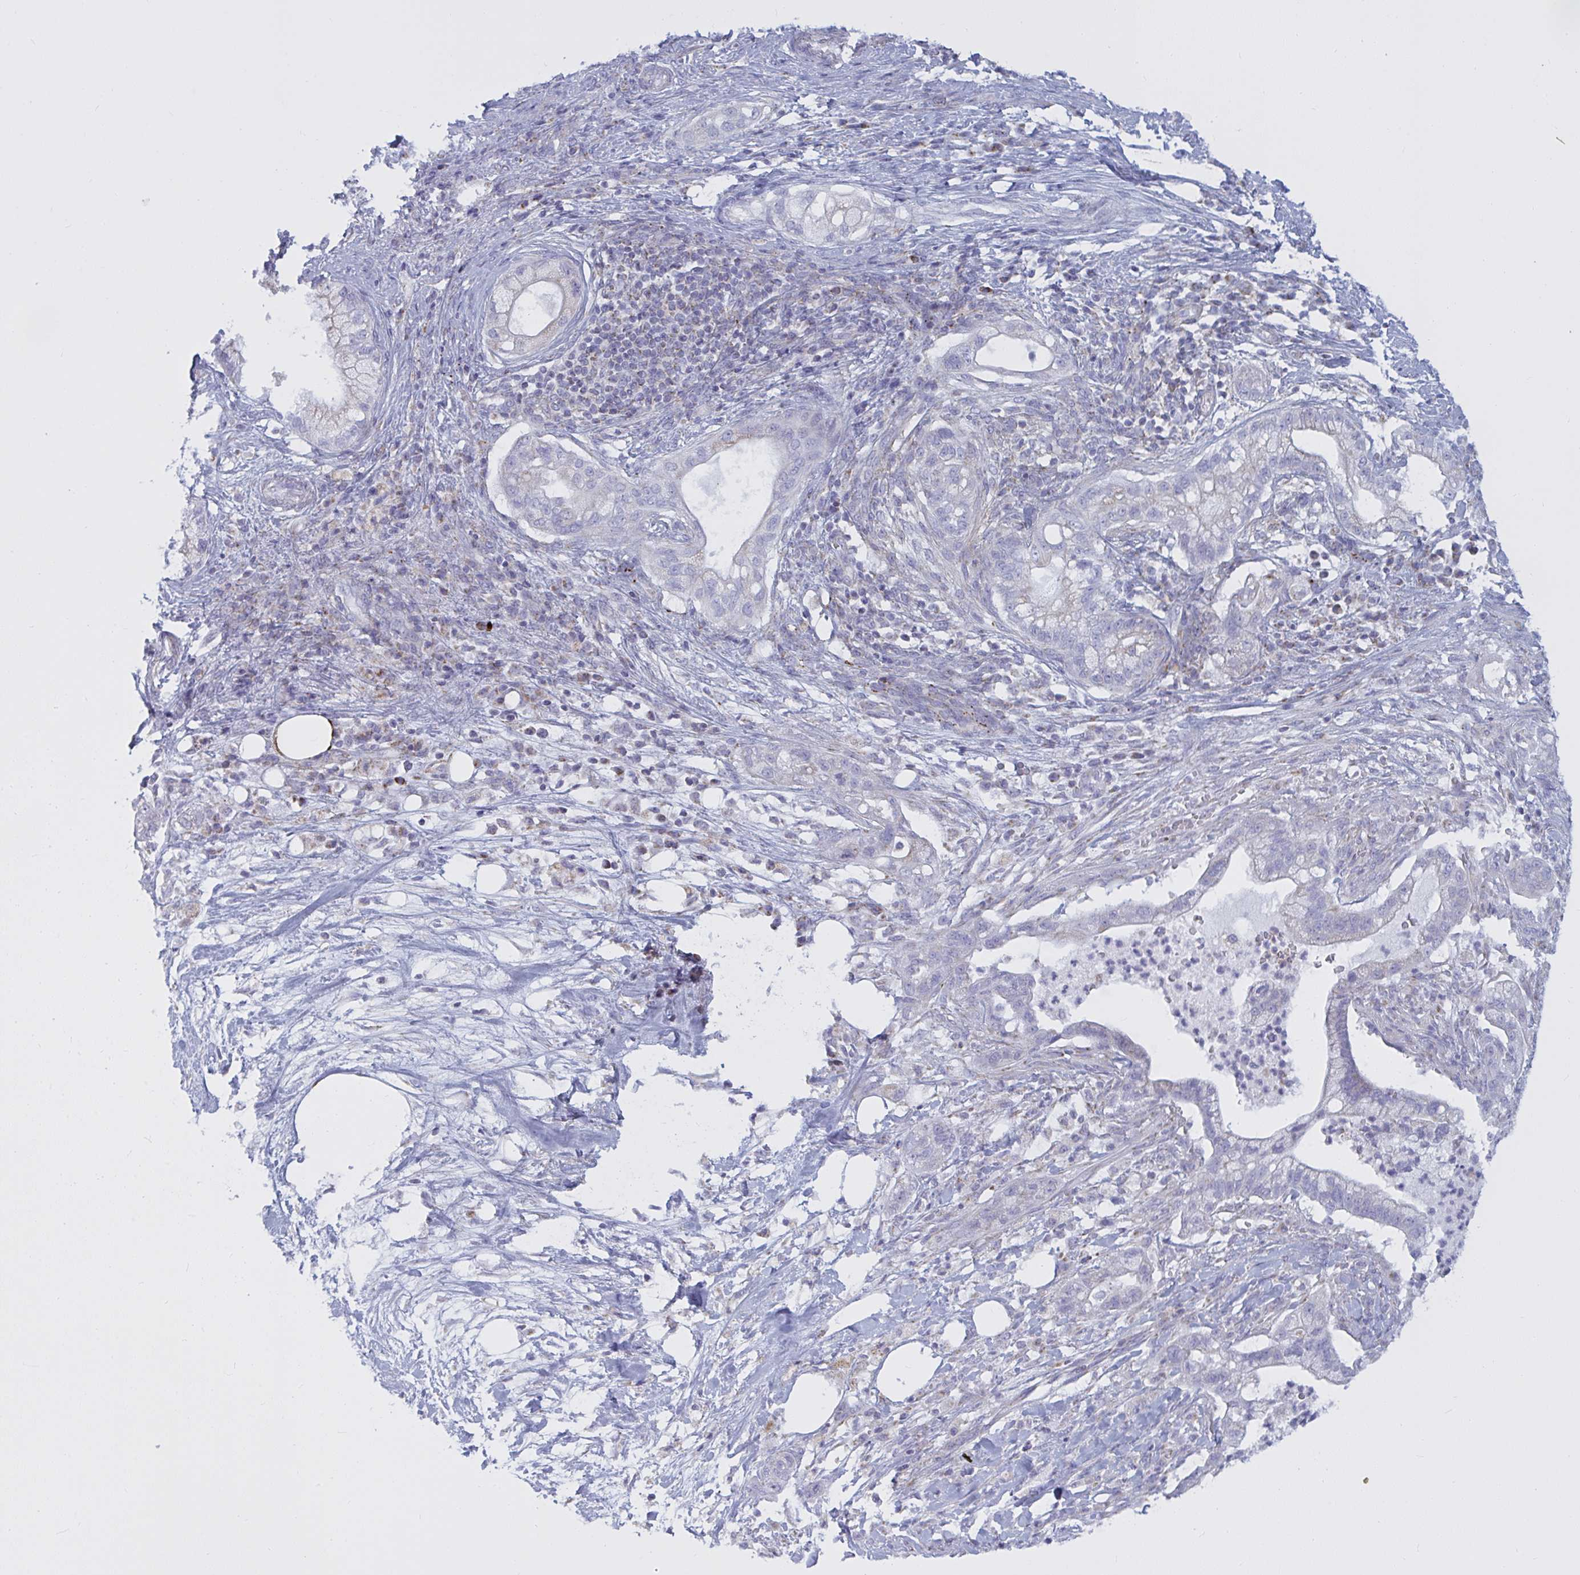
{"staining": {"intensity": "negative", "quantity": "none", "location": "none"}, "tissue": "pancreatic cancer", "cell_type": "Tumor cells", "image_type": "cancer", "snomed": [{"axis": "morphology", "description": "Adenocarcinoma, NOS"}, {"axis": "topography", "description": "Pancreas"}], "caption": "DAB (3,3'-diaminobenzidine) immunohistochemical staining of pancreatic cancer (adenocarcinoma) shows no significant expression in tumor cells. (Brightfield microscopy of DAB (3,3'-diaminobenzidine) IHC at high magnification).", "gene": "ATG9A", "patient": {"sex": "male", "age": 44}}